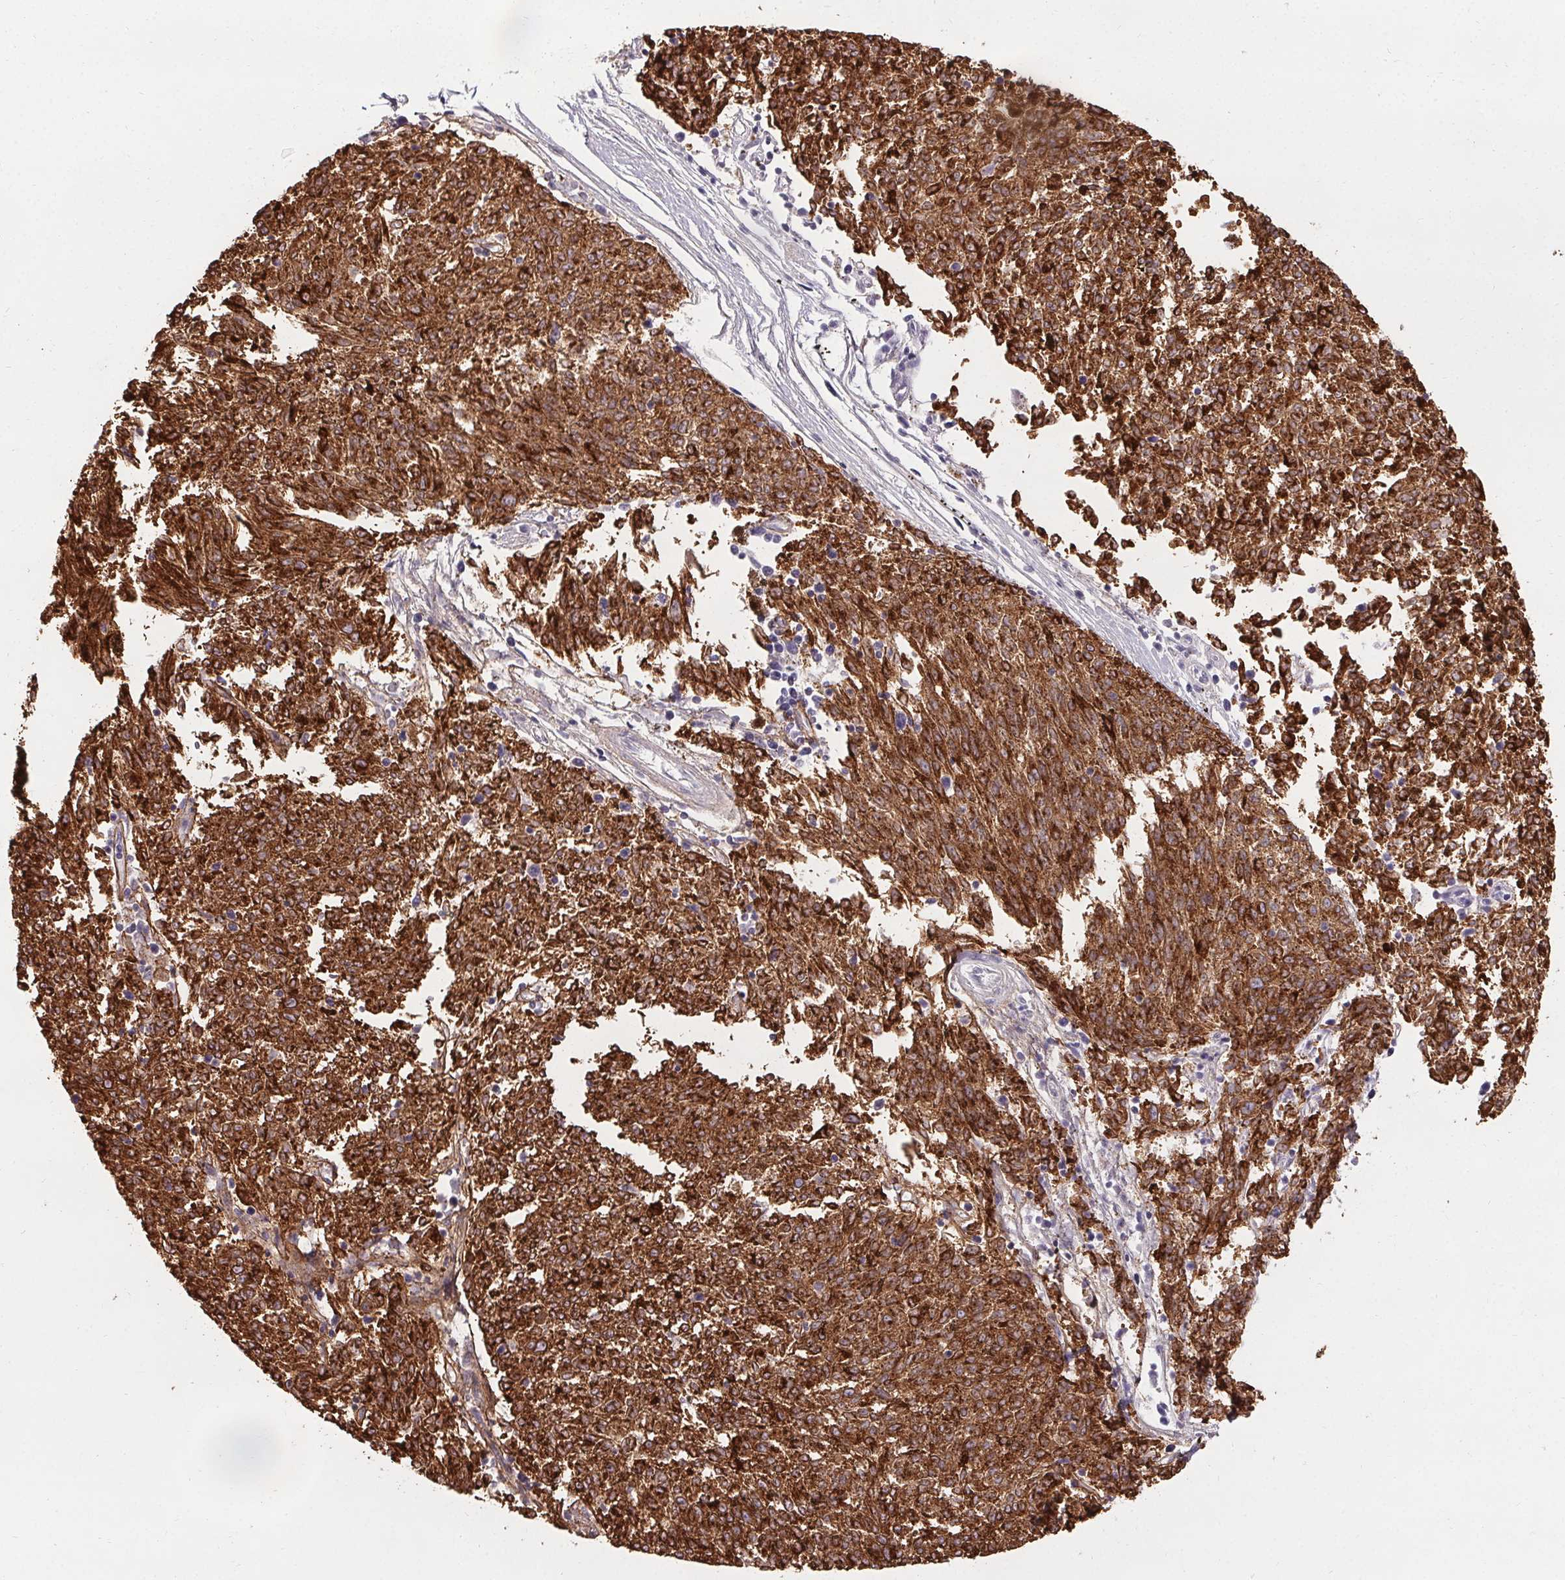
{"staining": {"intensity": "strong", "quantity": ">75%", "location": "cytoplasmic/membranous"}, "tissue": "melanoma", "cell_type": "Tumor cells", "image_type": "cancer", "snomed": [{"axis": "morphology", "description": "Malignant melanoma, NOS"}, {"axis": "topography", "description": "Skin"}], "caption": "Protein analysis of malignant melanoma tissue demonstrates strong cytoplasmic/membranous expression in about >75% of tumor cells.", "gene": "PMEL", "patient": {"sex": "female", "age": 72}}